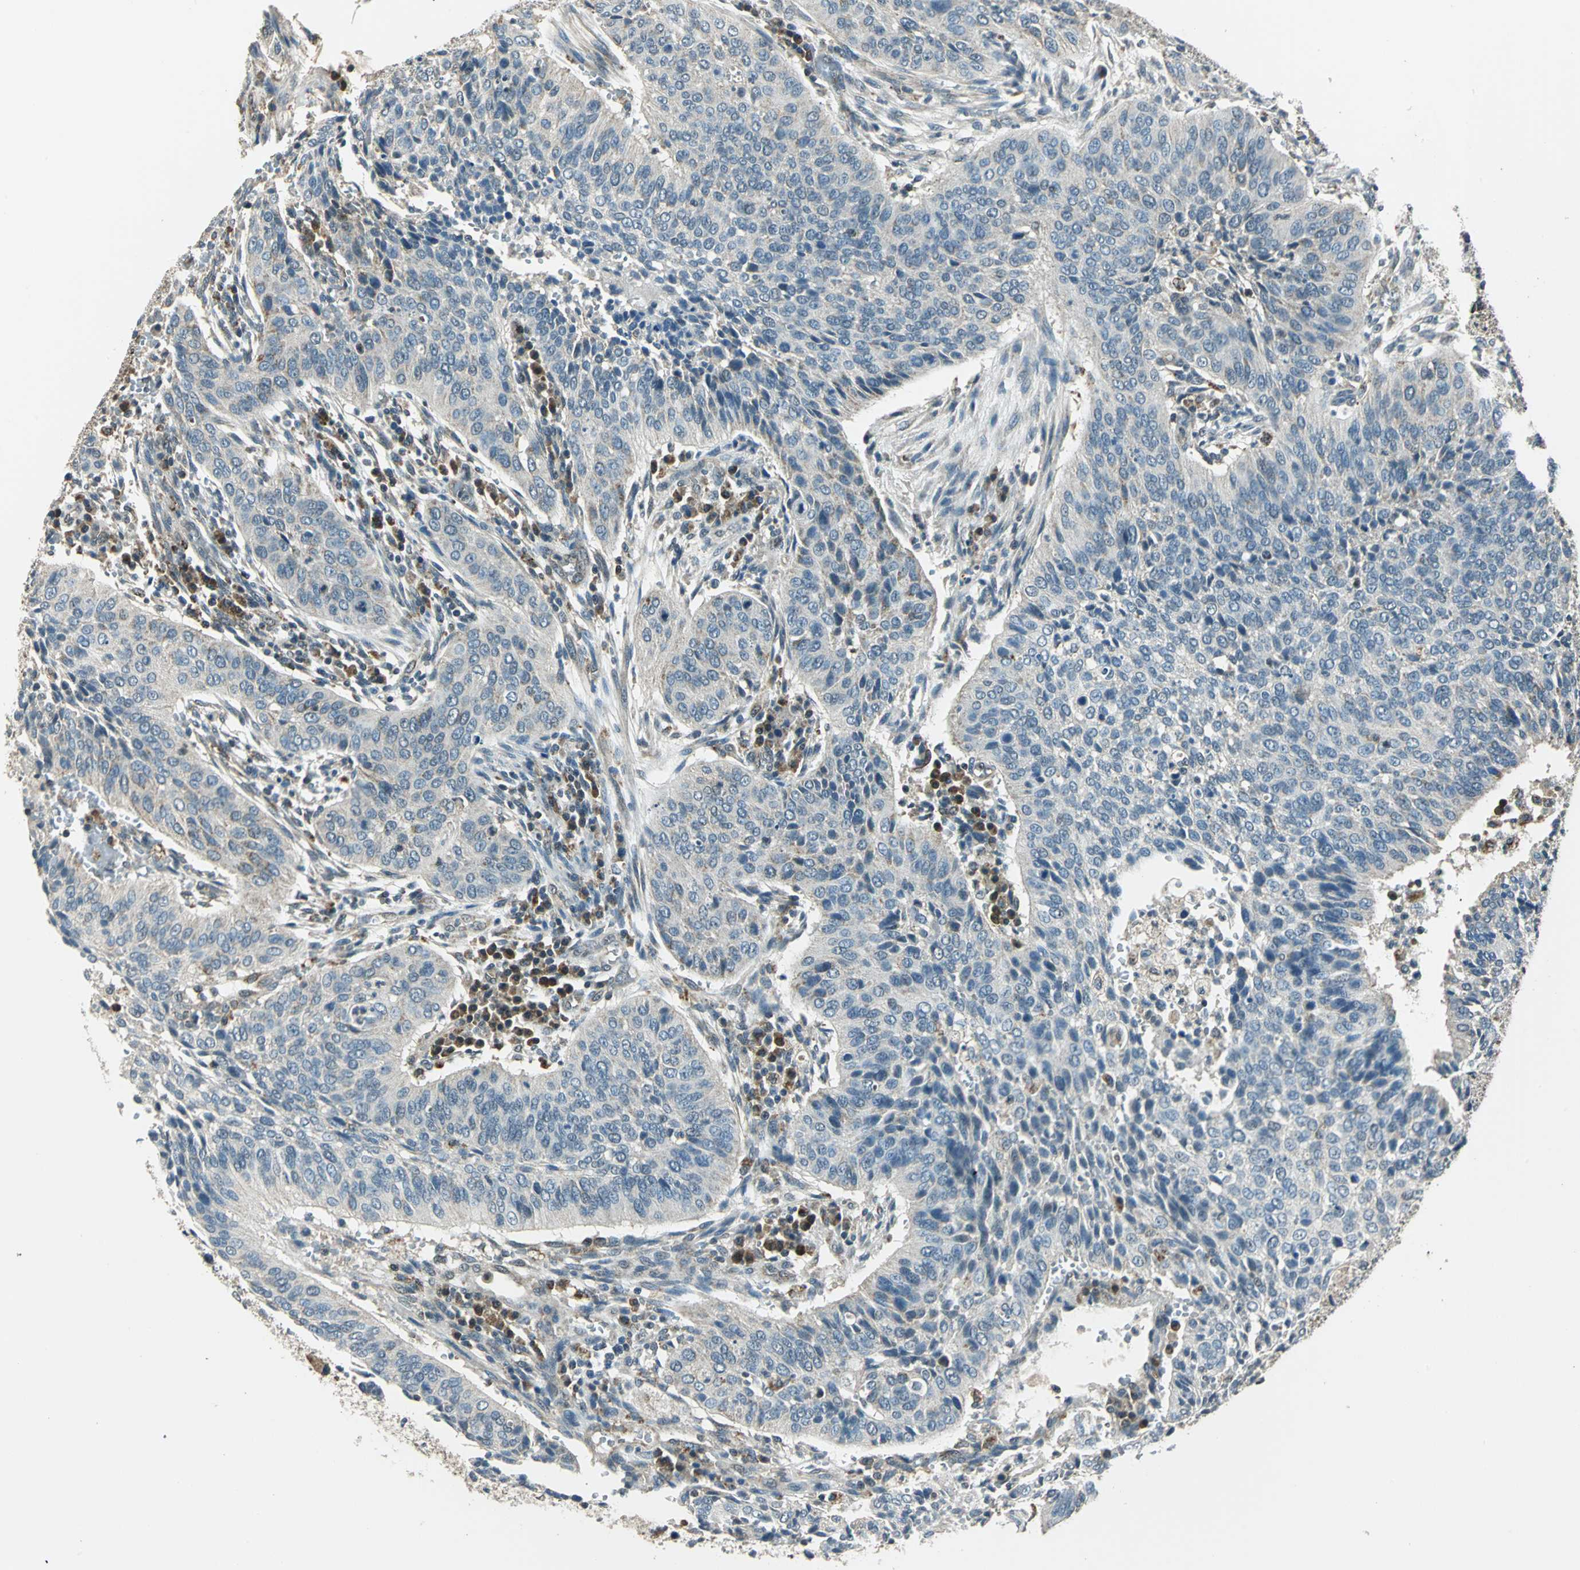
{"staining": {"intensity": "weak", "quantity": "<25%", "location": "cytoplasmic/membranous"}, "tissue": "cervical cancer", "cell_type": "Tumor cells", "image_type": "cancer", "snomed": [{"axis": "morphology", "description": "Squamous cell carcinoma, NOS"}, {"axis": "topography", "description": "Cervix"}], "caption": "Protein analysis of cervical cancer shows no significant expression in tumor cells. (Brightfield microscopy of DAB (3,3'-diaminobenzidine) IHC at high magnification).", "gene": "NUDT2", "patient": {"sex": "female", "age": 39}}